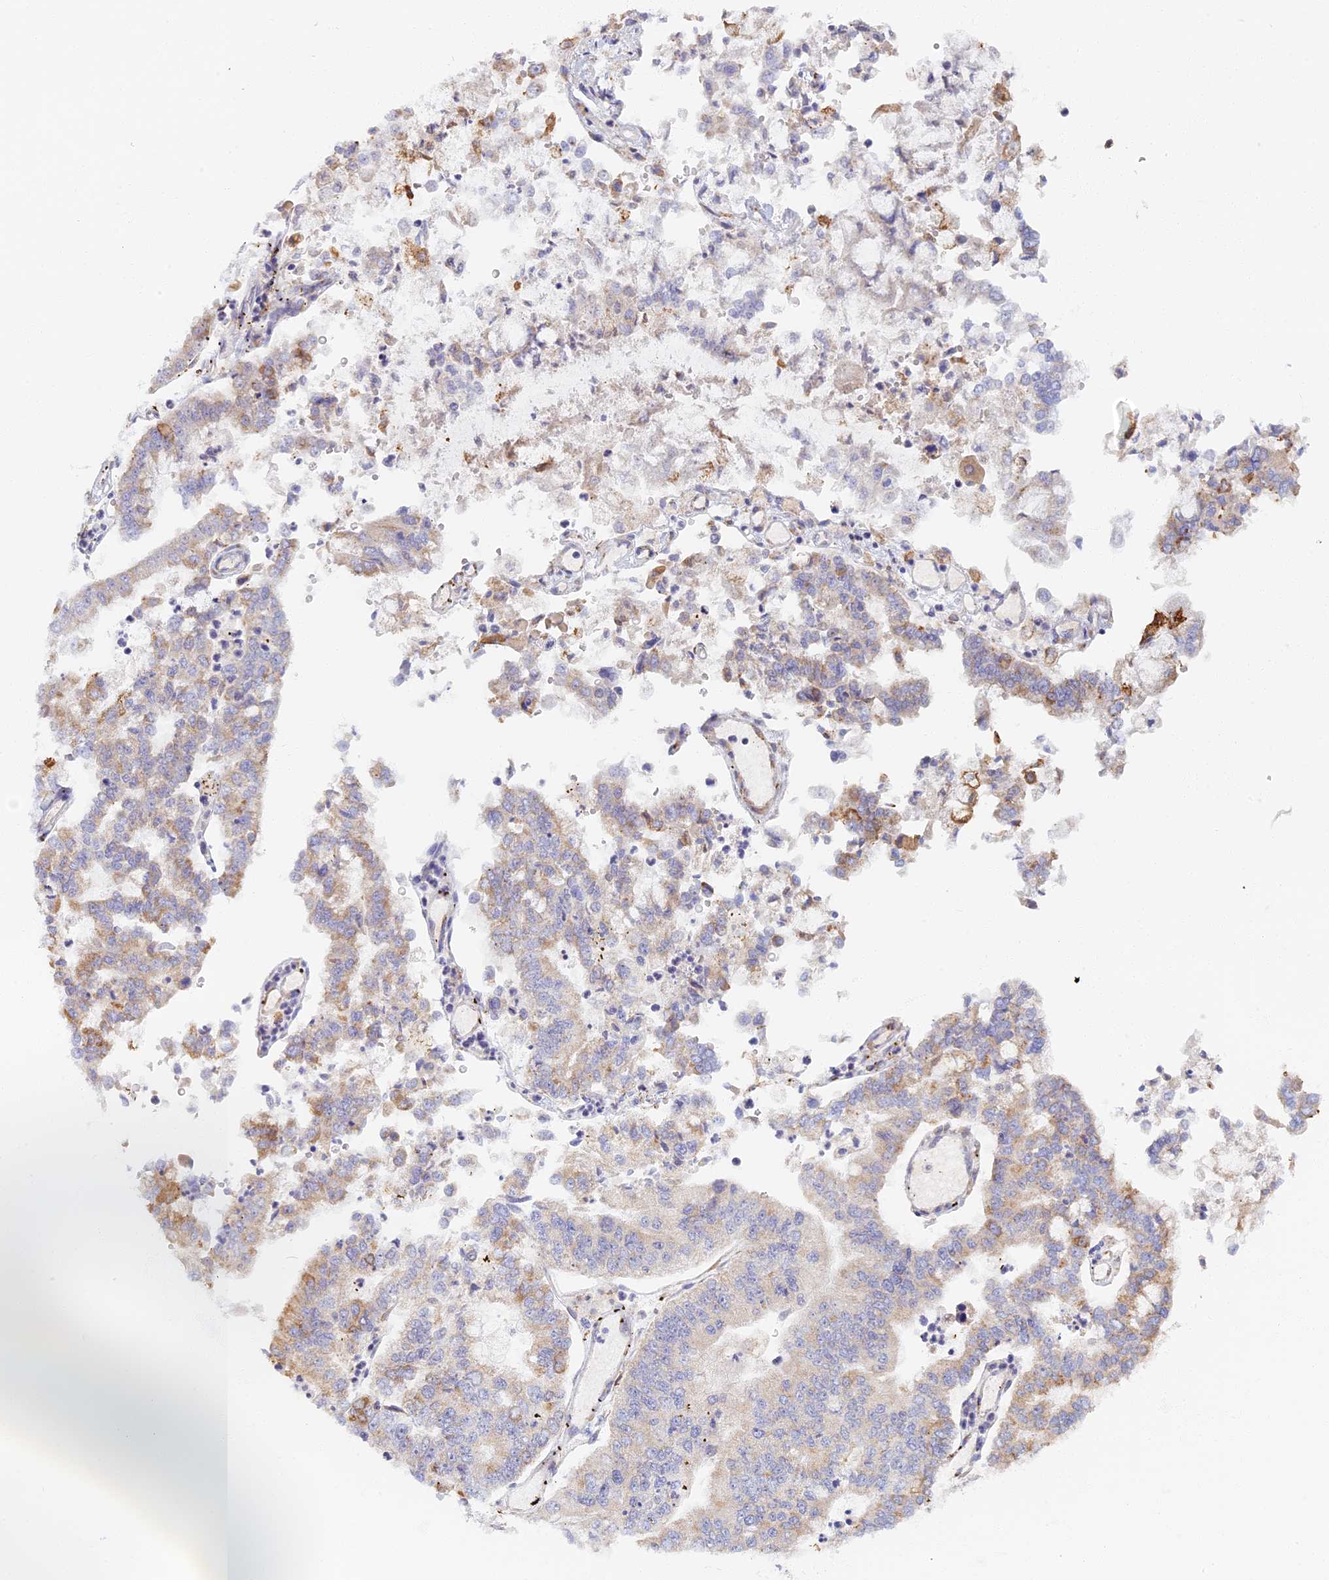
{"staining": {"intensity": "weak", "quantity": "<25%", "location": "cytoplasmic/membranous"}, "tissue": "stomach cancer", "cell_type": "Tumor cells", "image_type": "cancer", "snomed": [{"axis": "morphology", "description": "Adenocarcinoma, NOS"}, {"axis": "topography", "description": "Stomach"}], "caption": "Immunohistochemistry (IHC) photomicrograph of neoplastic tissue: adenocarcinoma (stomach) stained with DAB (3,3'-diaminobenzidine) exhibits no significant protein expression in tumor cells.", "gene": "DDX51", "patient": {"sex": "male", "age": 76}}